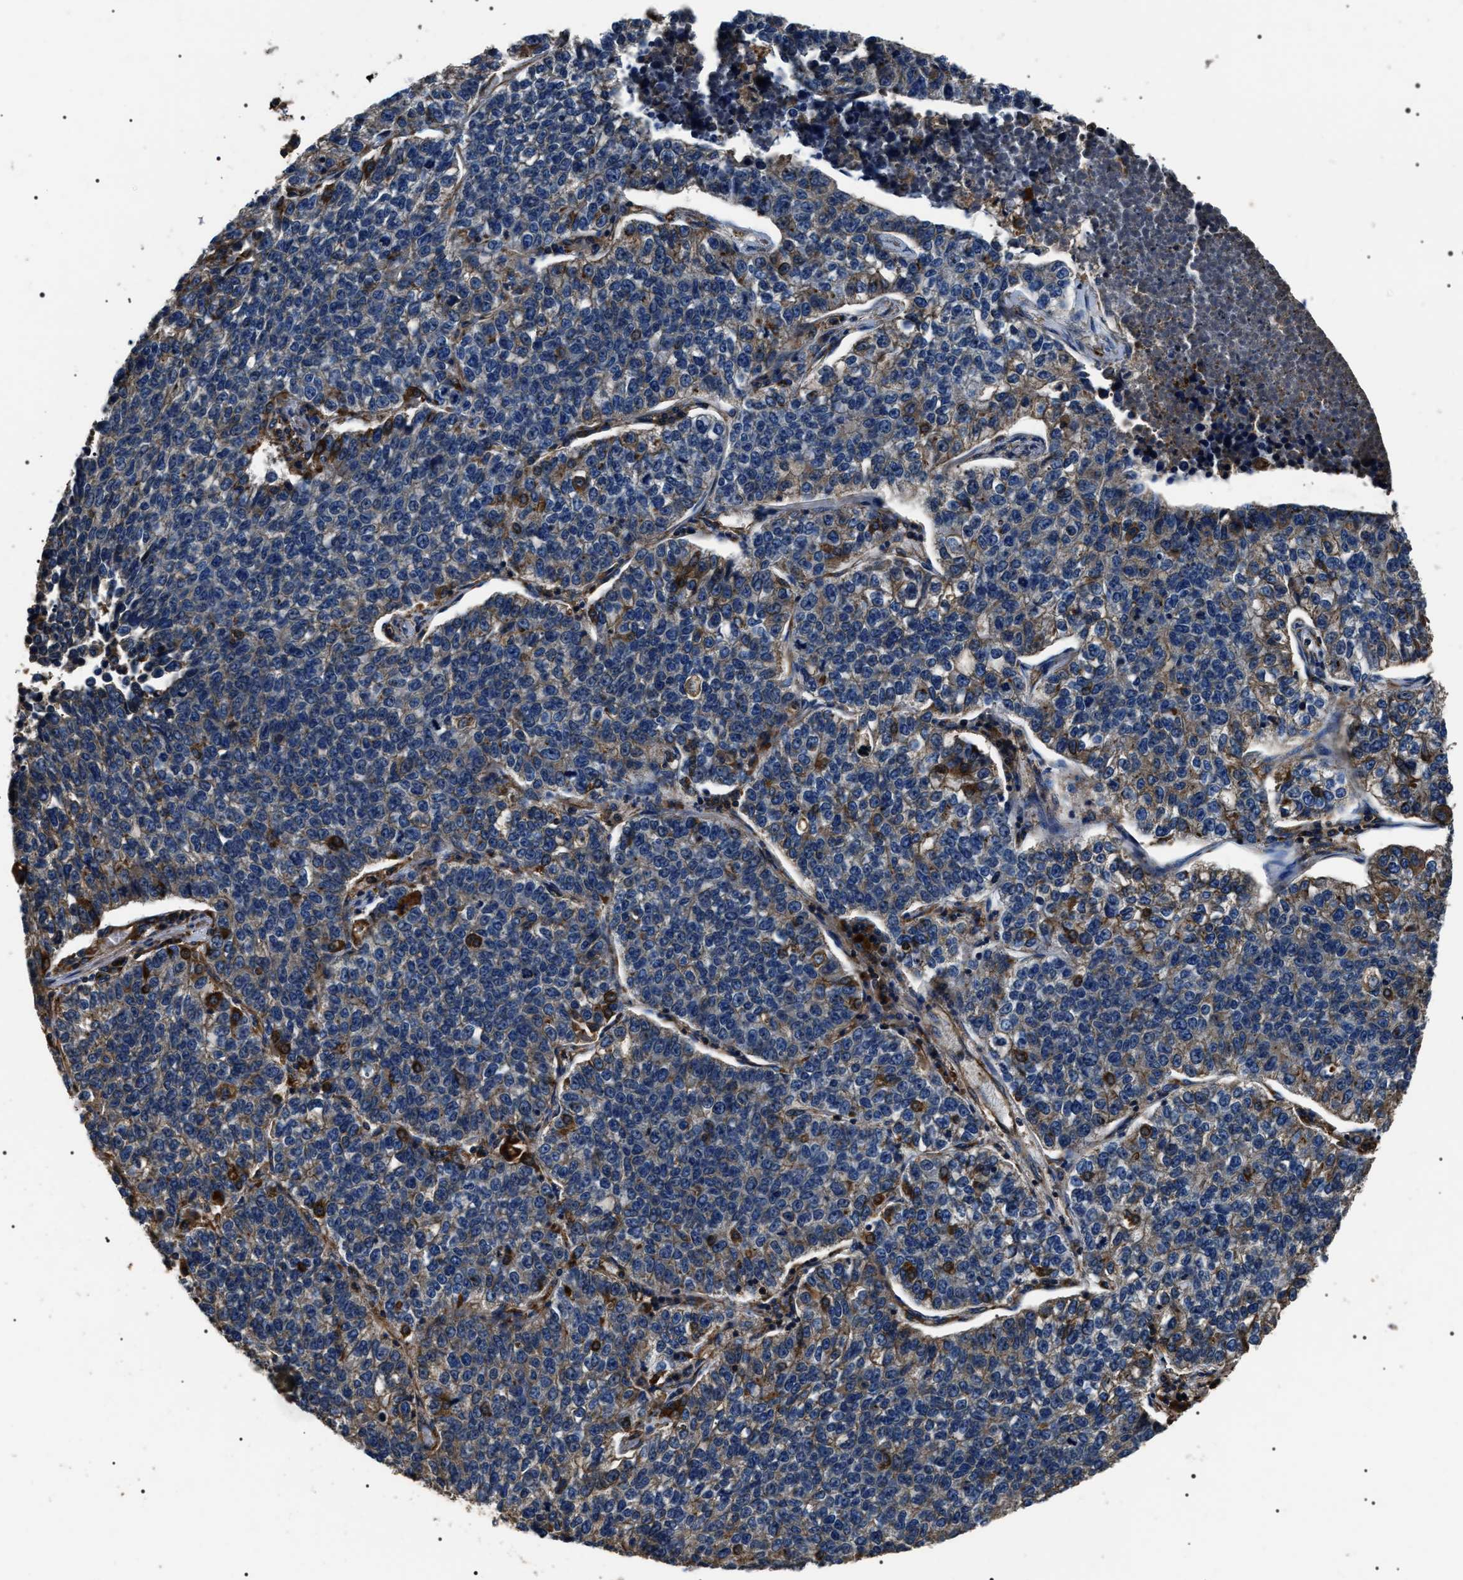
{"staining": {"intensity": "negative", "quantity": "none", "location": "none"}, "tissue": "lung cancer", "cell_type": "Tumor cells", "image_type": "cancer", "snomed": [{"axis": "morphology", "description": "Adenocarcinoma, NOS"}, {"axis": "topography", "description": "Lung"}], "caption": "Photomicrograph shows no protein positivity in tumor cells of lung cancer tissue.", "gene": "HSCB", "patient": {"sex": "male", "age": 49}}